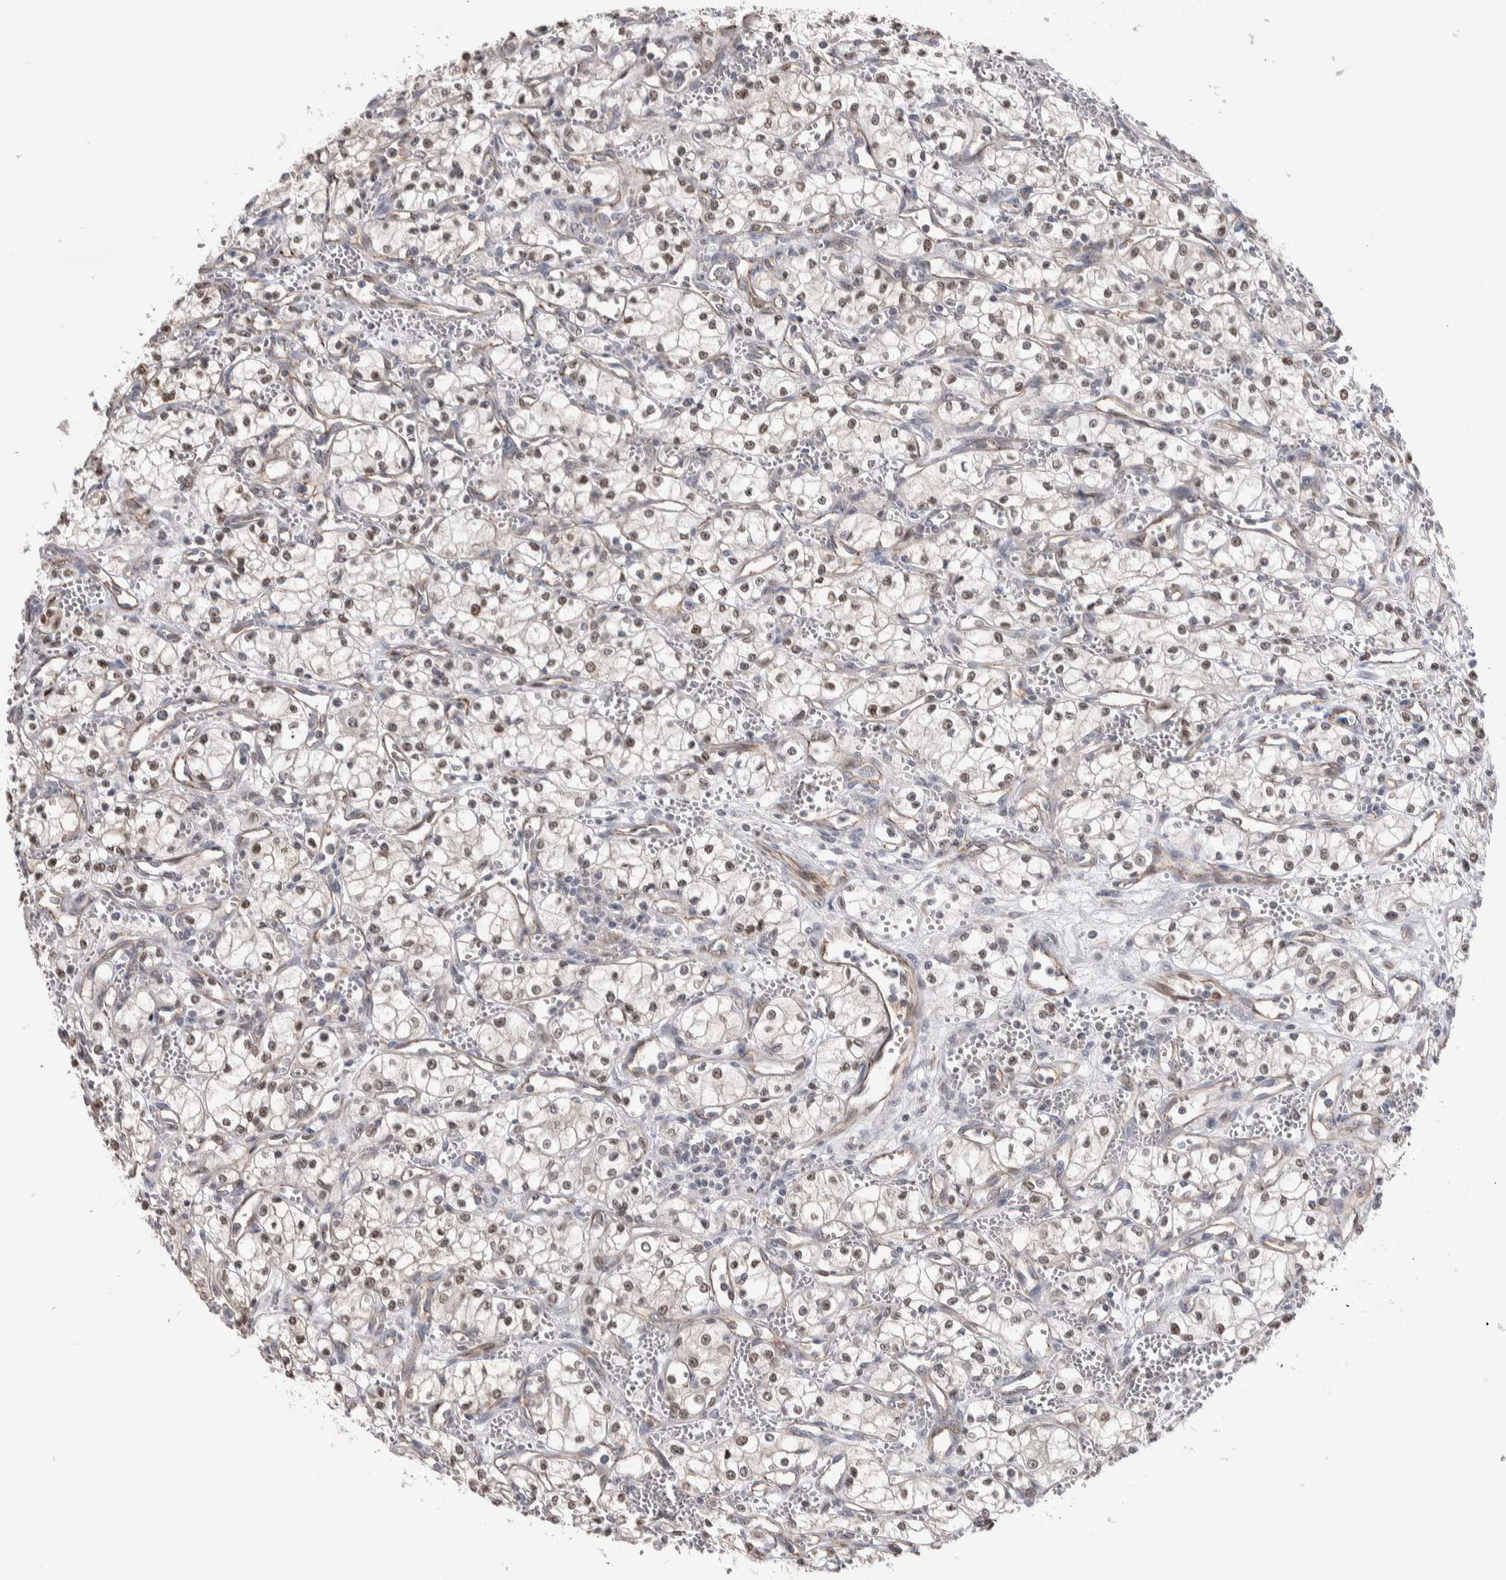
{"staining": {"intensity": "weak", "quantity": ">75%", "location": "nuclear"}, "tissue": "renal cancer", "cell_type": "Tumor cells", "image_type": "cancer", "snomed": [{"axis": "morphology", "description": "Adenocarcinoma, NOS"}, {"axis": "topography", "description": "Kidney"}], "caption": "Immunohistochemical staining of human renal adenocarcinoma reveals low levels of weak nuclear expression in about >75% of tumor cells.", "gene": "ZBTB49", "patient": {"sex": "male", "age": 59}}